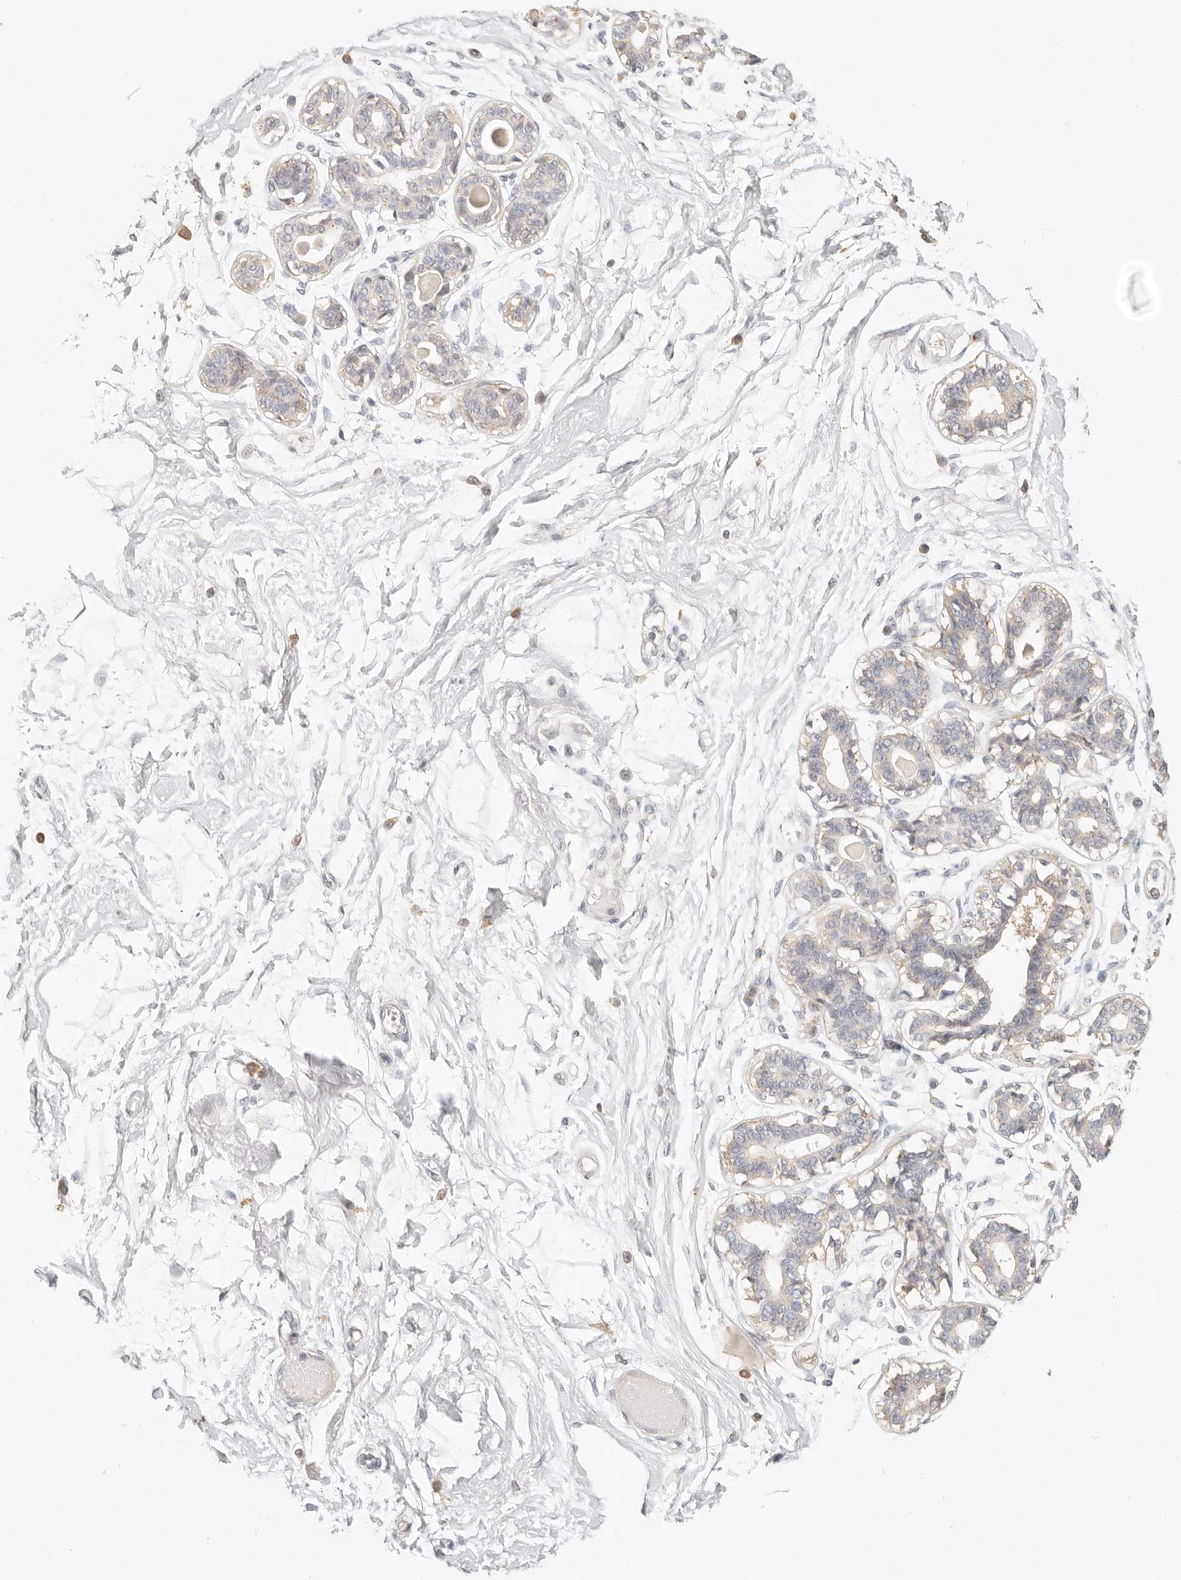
{"staining": {"intensity": "negative", "quantity": "none", "location": "none"}, "tissue": "breast", "cell_type": "Adipocytes", "image_type": "normal", "snomed": [{"axis": "morphology", "description": "Normal tissue, NOS"}, {"axis": "topography", "description": "Breast"}], "caption": "Adipocytes are negative for protein expression in unremarkable human breast. The staining is performed using DAB brown chromogen with nuclei counter-stained in using hematoxylin.", "gene": "CNMD", "patient": {"sex": "female", "age": 45}}